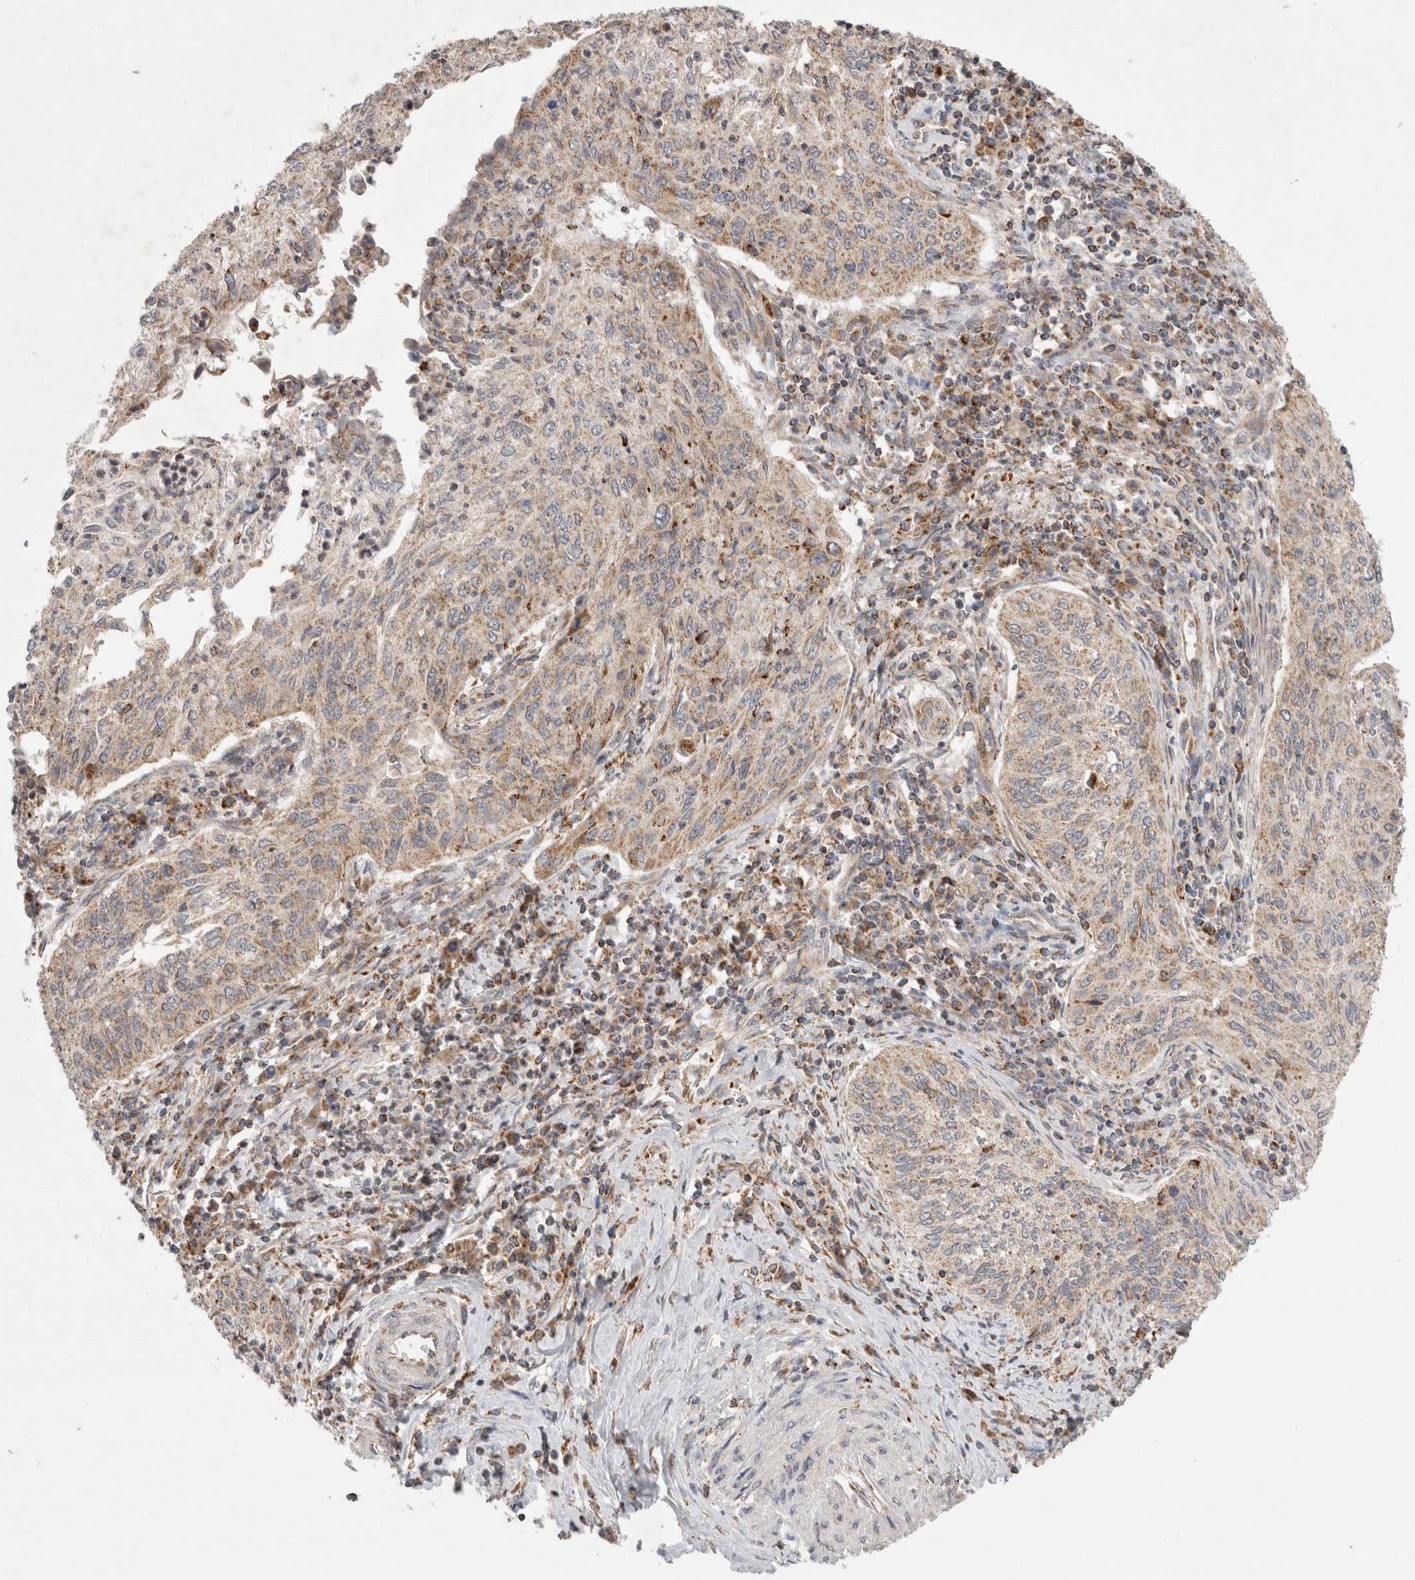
{"staining": {"intensity": "weak", "quantity": ">75%", "location": "cytoplasmic/membranous"}, "tissue": "cervical cancer", "cell_type": "Tumor cells", "image_type": "cancer", "snomed": [{"axis": "morphology", "description": "Squamous cell carcinoma, NOS"}, {"axis": "topography", "description": "Cervix"}], "caption": "Immunohistochemistry histopathology image of cervical squamous cell carcinoma stained for a protein (brown), which displays low levels of weak cytoplasmic/membranous positivity in about >75% of tumor cells.", "gene": "HROB", "patient": {"sex": "female", "age": 30}}